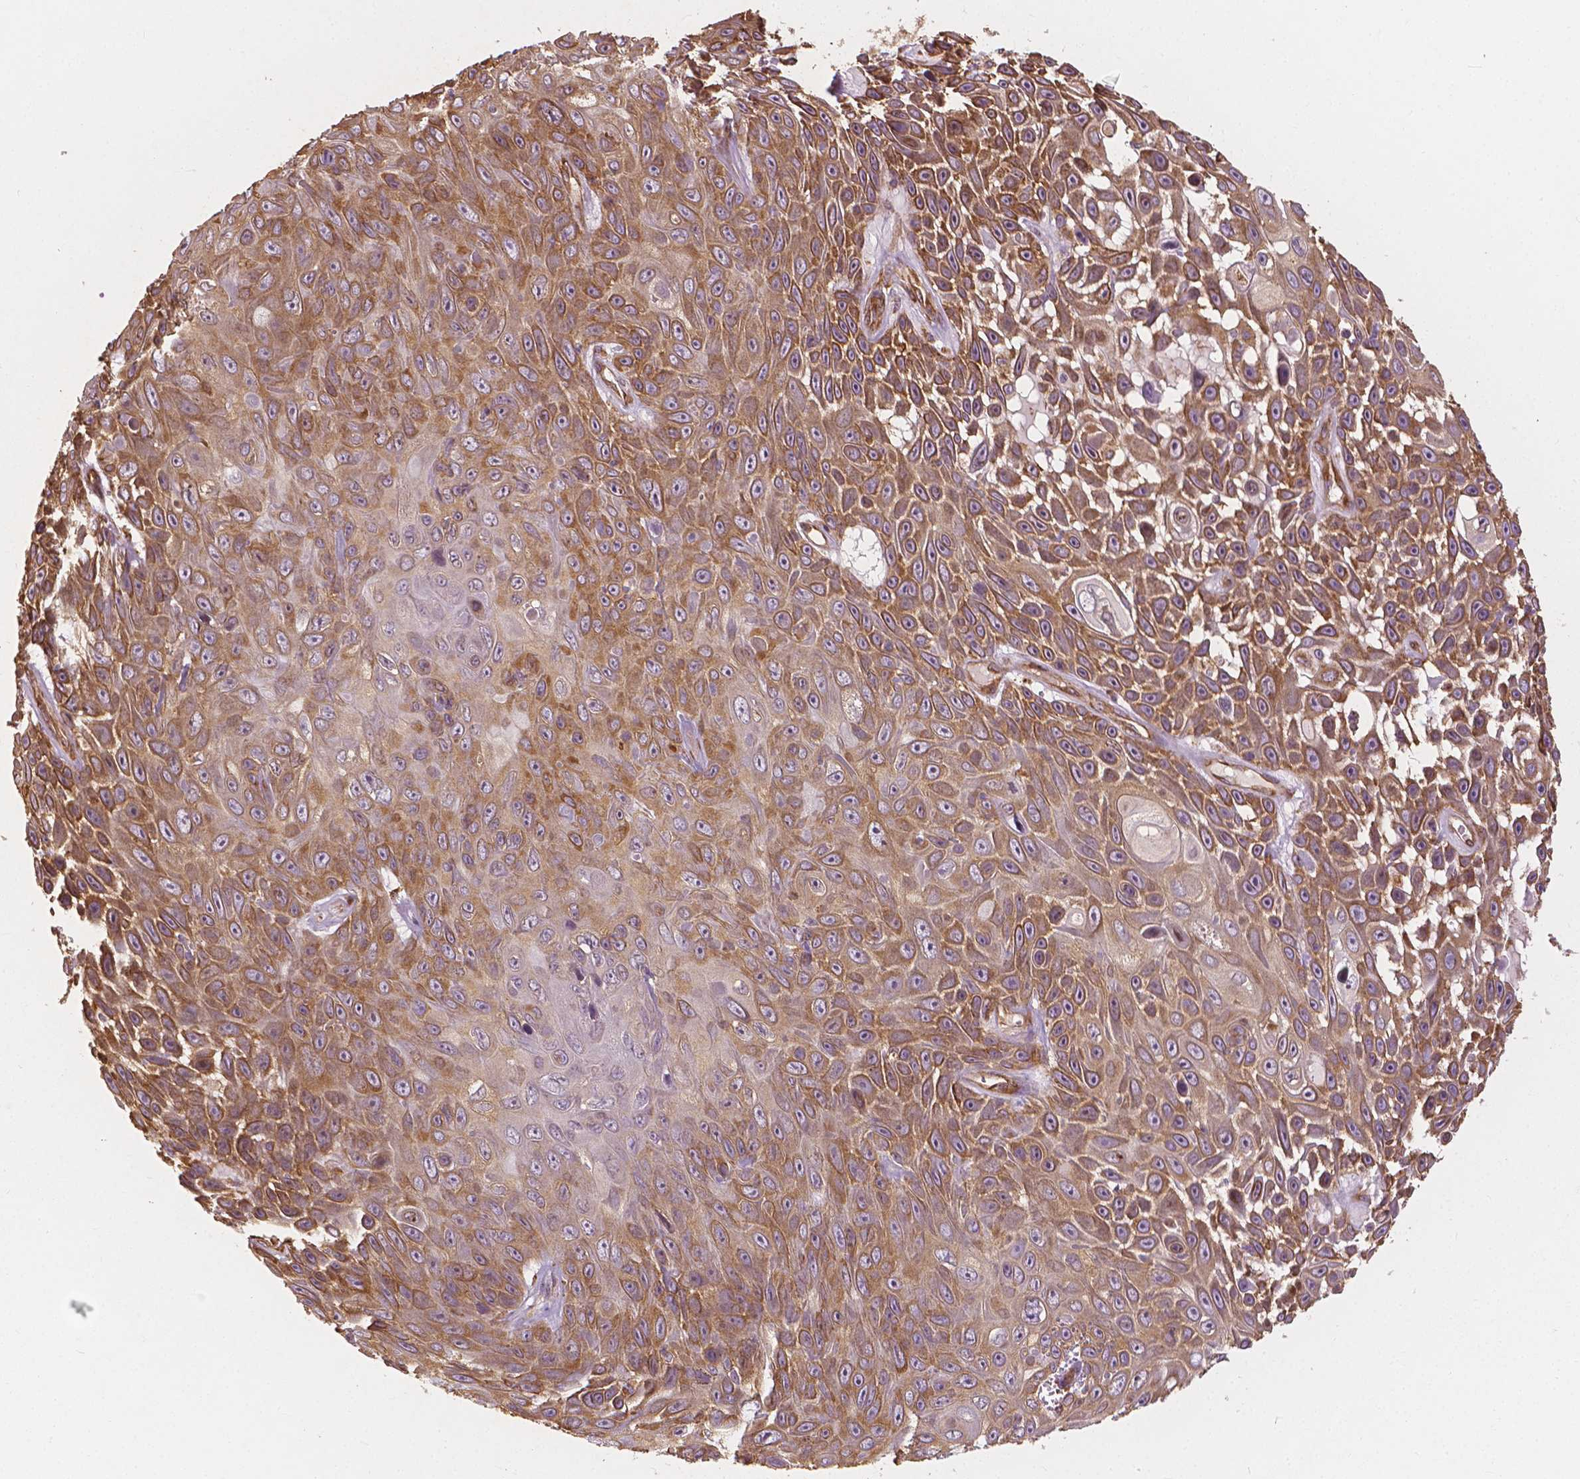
{"staining": {"intensity": "moderate", "quantity": ">75%", "location": "cytoplasmic/membranous"}, "tissue": "skin cancer", "cell_type": "Tumor cells", "image_type": "cancer", "snomed": [{"axis": "morphology", "description": "Squamous cell carcinoma, NOS"}, {"axis": "topography", "description": "Skin"}], "caption": "Human skin squamous cell carcinoma stained with a brown dye displays moderate cytoplasmic/membranous positive staining in approximately >75% of tumor cells.", "gene": "G3BP1", "patient": {"sex": "male", "age": 82}}